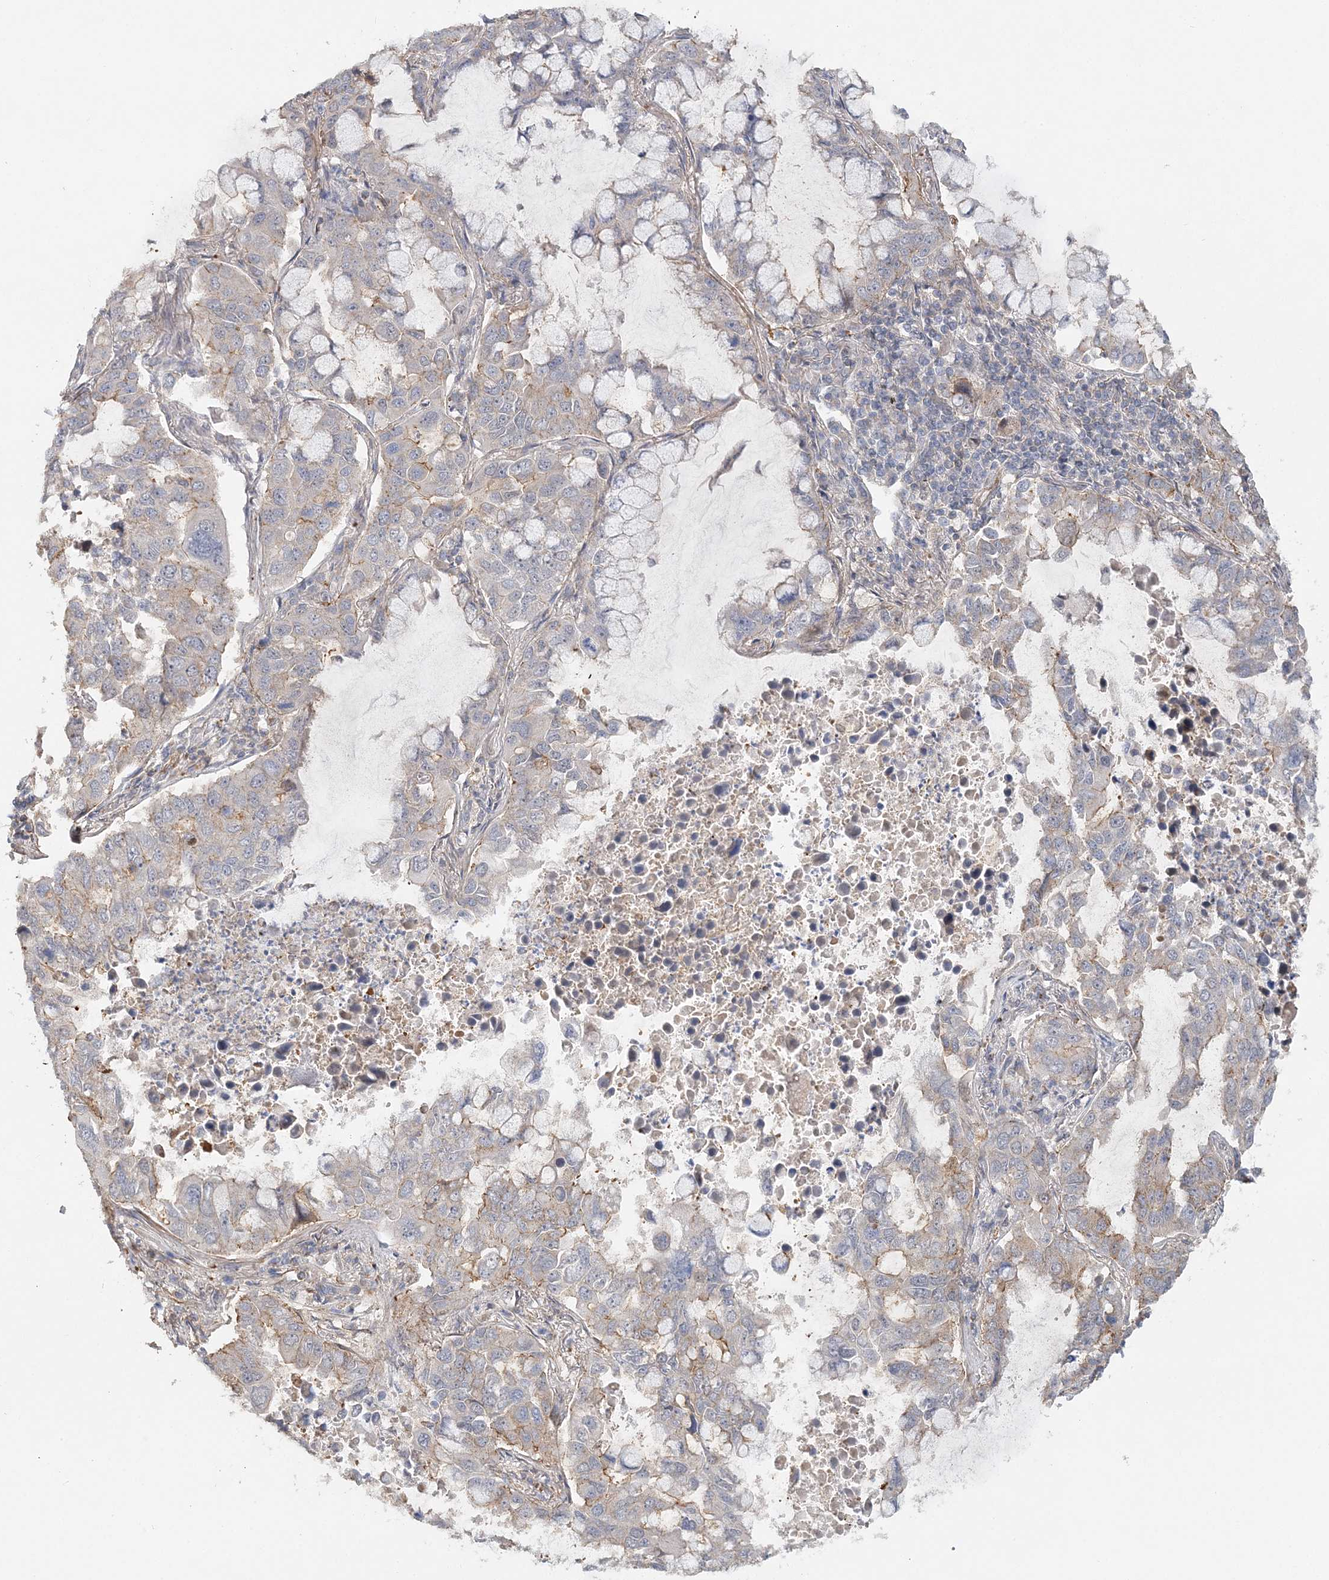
{"staining": {"intensity": "negative", "quantity": "none", "location": "none"}, "tissue": "lung cancer", "cell_type": "Tumor cells", "image_type": "cancer", "snomed": [{"axis": "morphology", "description": "Adenocarcinoma, NOS"}, {"axis": "topography", "description": "Lung"}], "caption": "IHC histopathology image of lung cancer (adenocarcinoma) stained for a protein (brown), which reveals no staining in tumor cells. (DAB immunohistochemistry visualized using brightfield microscopy, high magnification).", "gene": "MAT2B", "patient": {"sex": "male", "age": 64}}